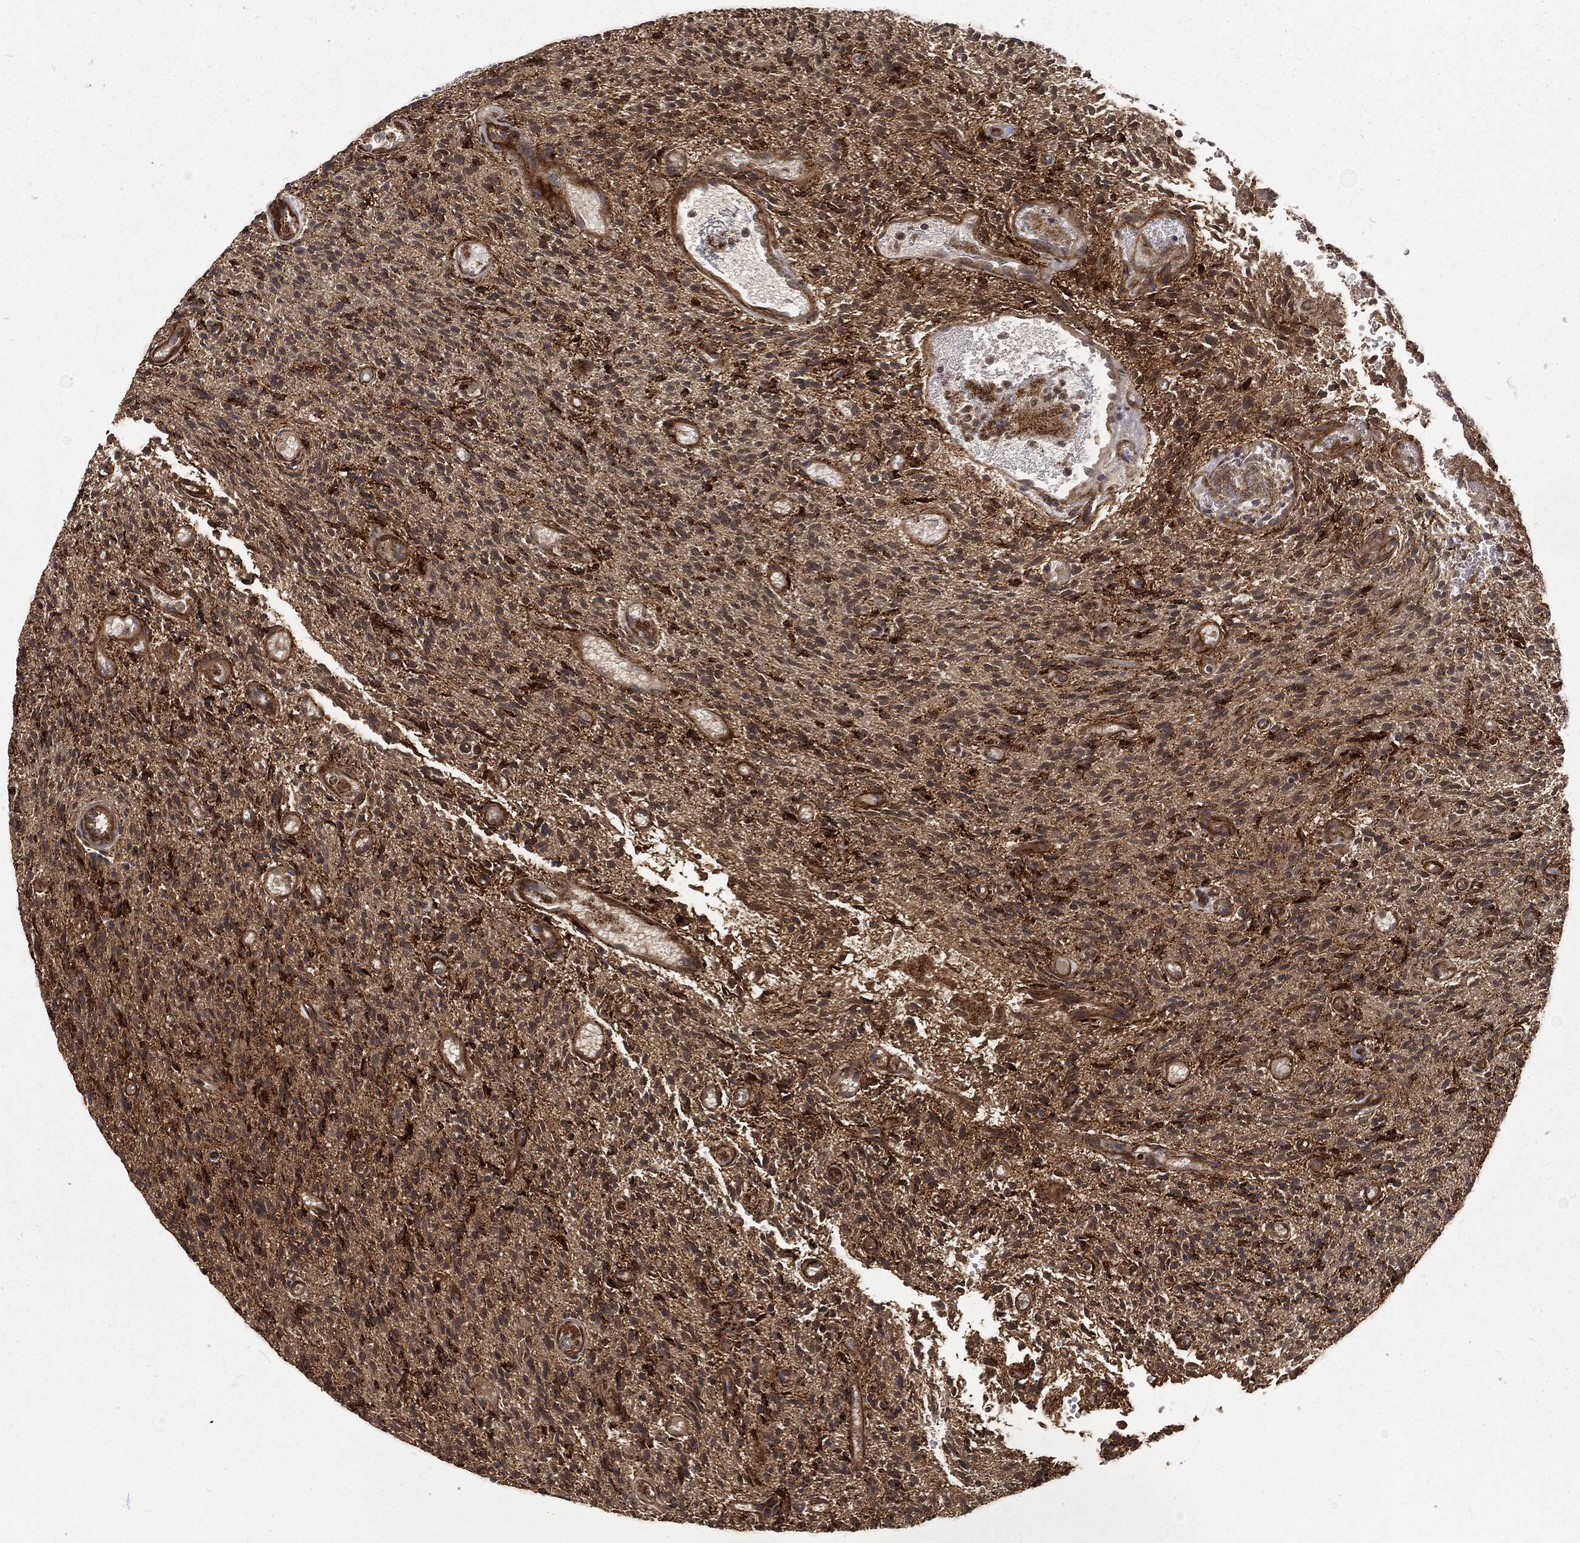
{"staining": {"intensity": "strong", "quantity": ">75%", "location": "cytoplasmic/membranous"}, "tissue": "glioma", "cell_type": "Tumor cells", "image_type": "cancer", "snomed": [{"axis": "morphology", "description": "Glioma, malignant, High grade"}, {"axis": "topography", "description": "Brain"}], "caption": "Immunohistochemistry (IHC) photomicrograph of neoplastic tissue: high-grade glioma (malignant) stained using immunohistochemistry reveals high levels of strong protein expression localized specifically in the cytoplasmic/membranous of tumor cells, appearing as a cytoplasmic/membranous brown color.", "gene": "RFTN1", "patient": {"sex": "male", "age": 64}}